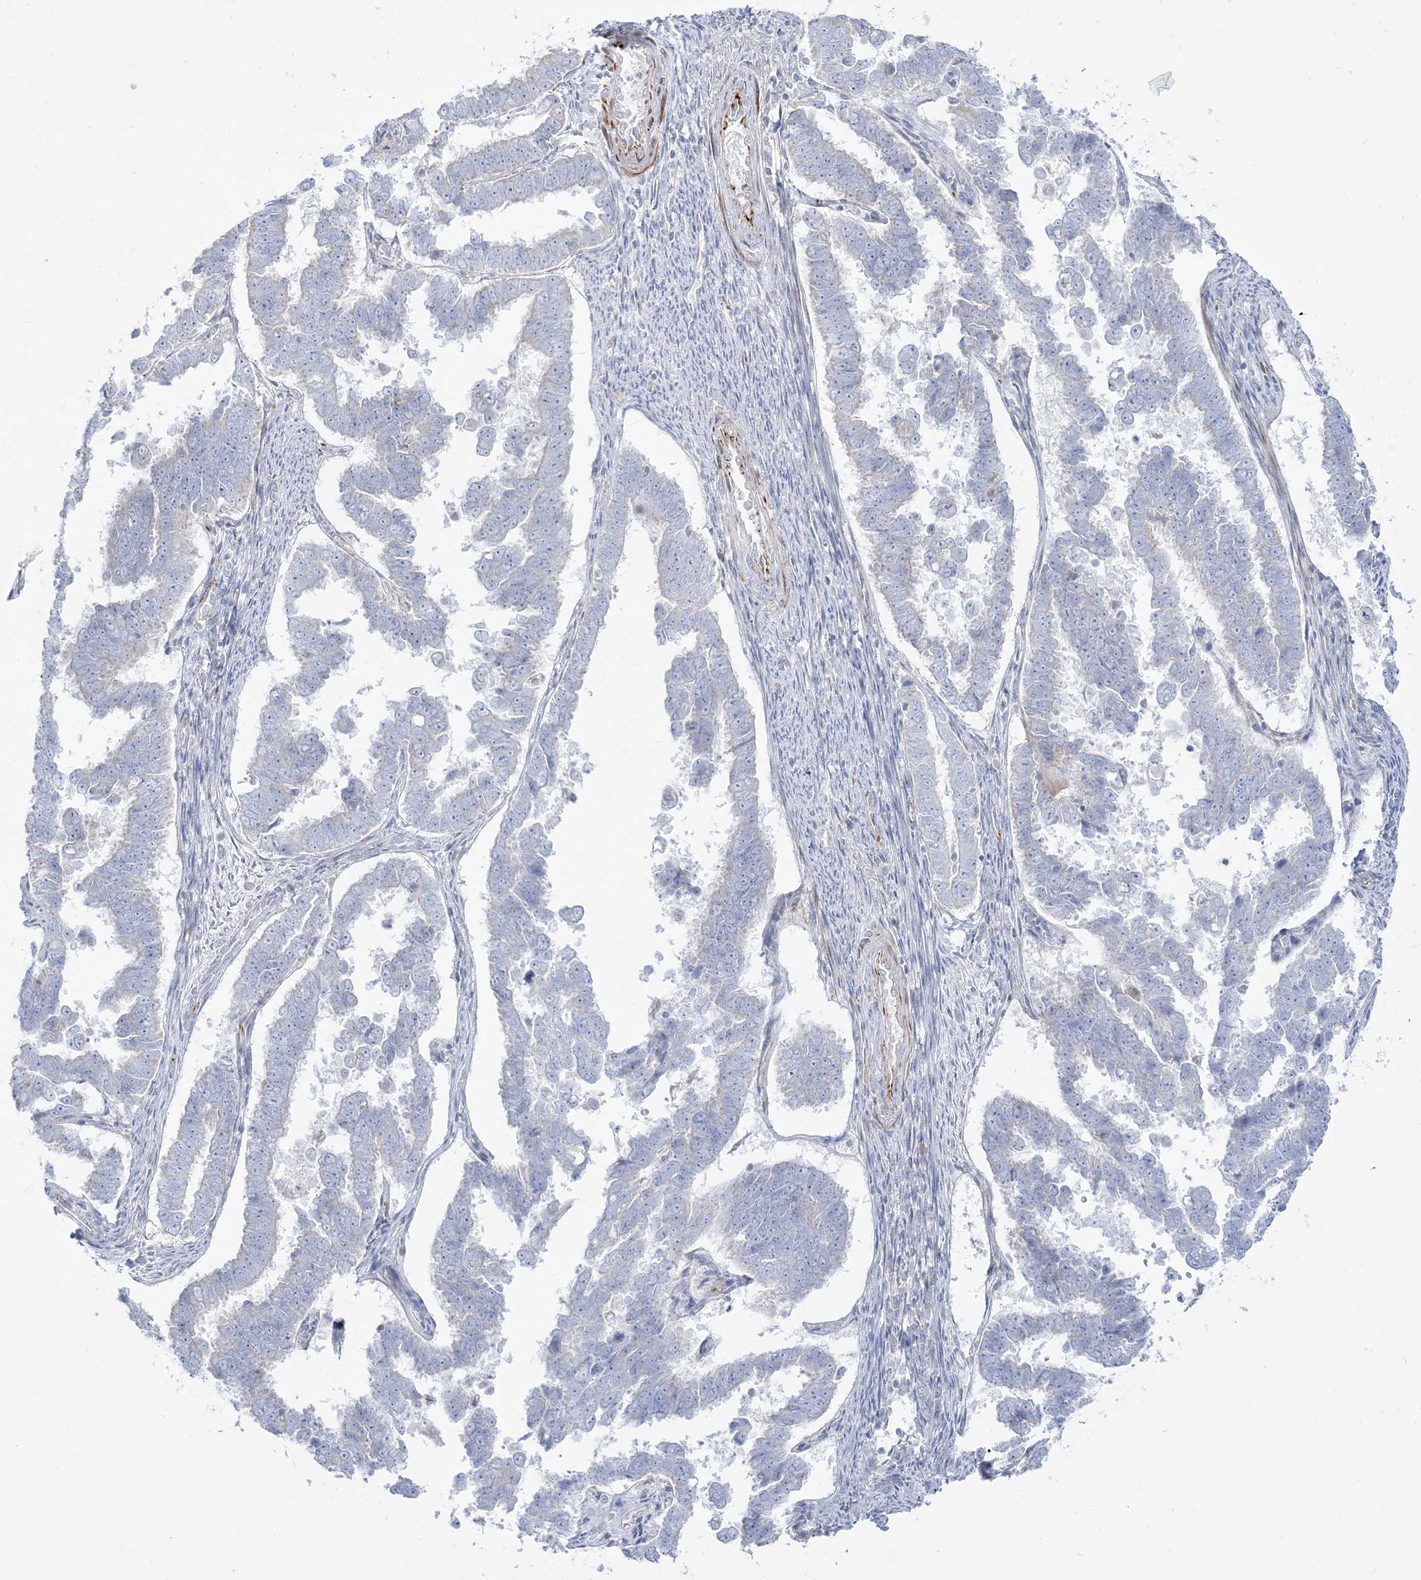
{"staining": {"intensity": "negative", "quantity": "none", "location": "none"}, "tissue": "endometrial cancer", "cell_type": "Tumor cells", "image_type": "cancer", "snomed": [{"axis": "morphology", "description": "Adenocarcinoma, NOS"}, {"axis": "topography", "description": "Endometrium"}], "caption": "Immunohistochemical staining of adenocarcinoma (endometrial) exhibits no significant staining in tumor cells. The staining was performed using DAB (3,3'-diaminobenzidine) to visualize the protein expression in brown, while the nuclei were stained in blue with hematoxylin (Magnification: 20x).", "gene": "GPAT2", "patient": {"sex": "female", "age": 75}}